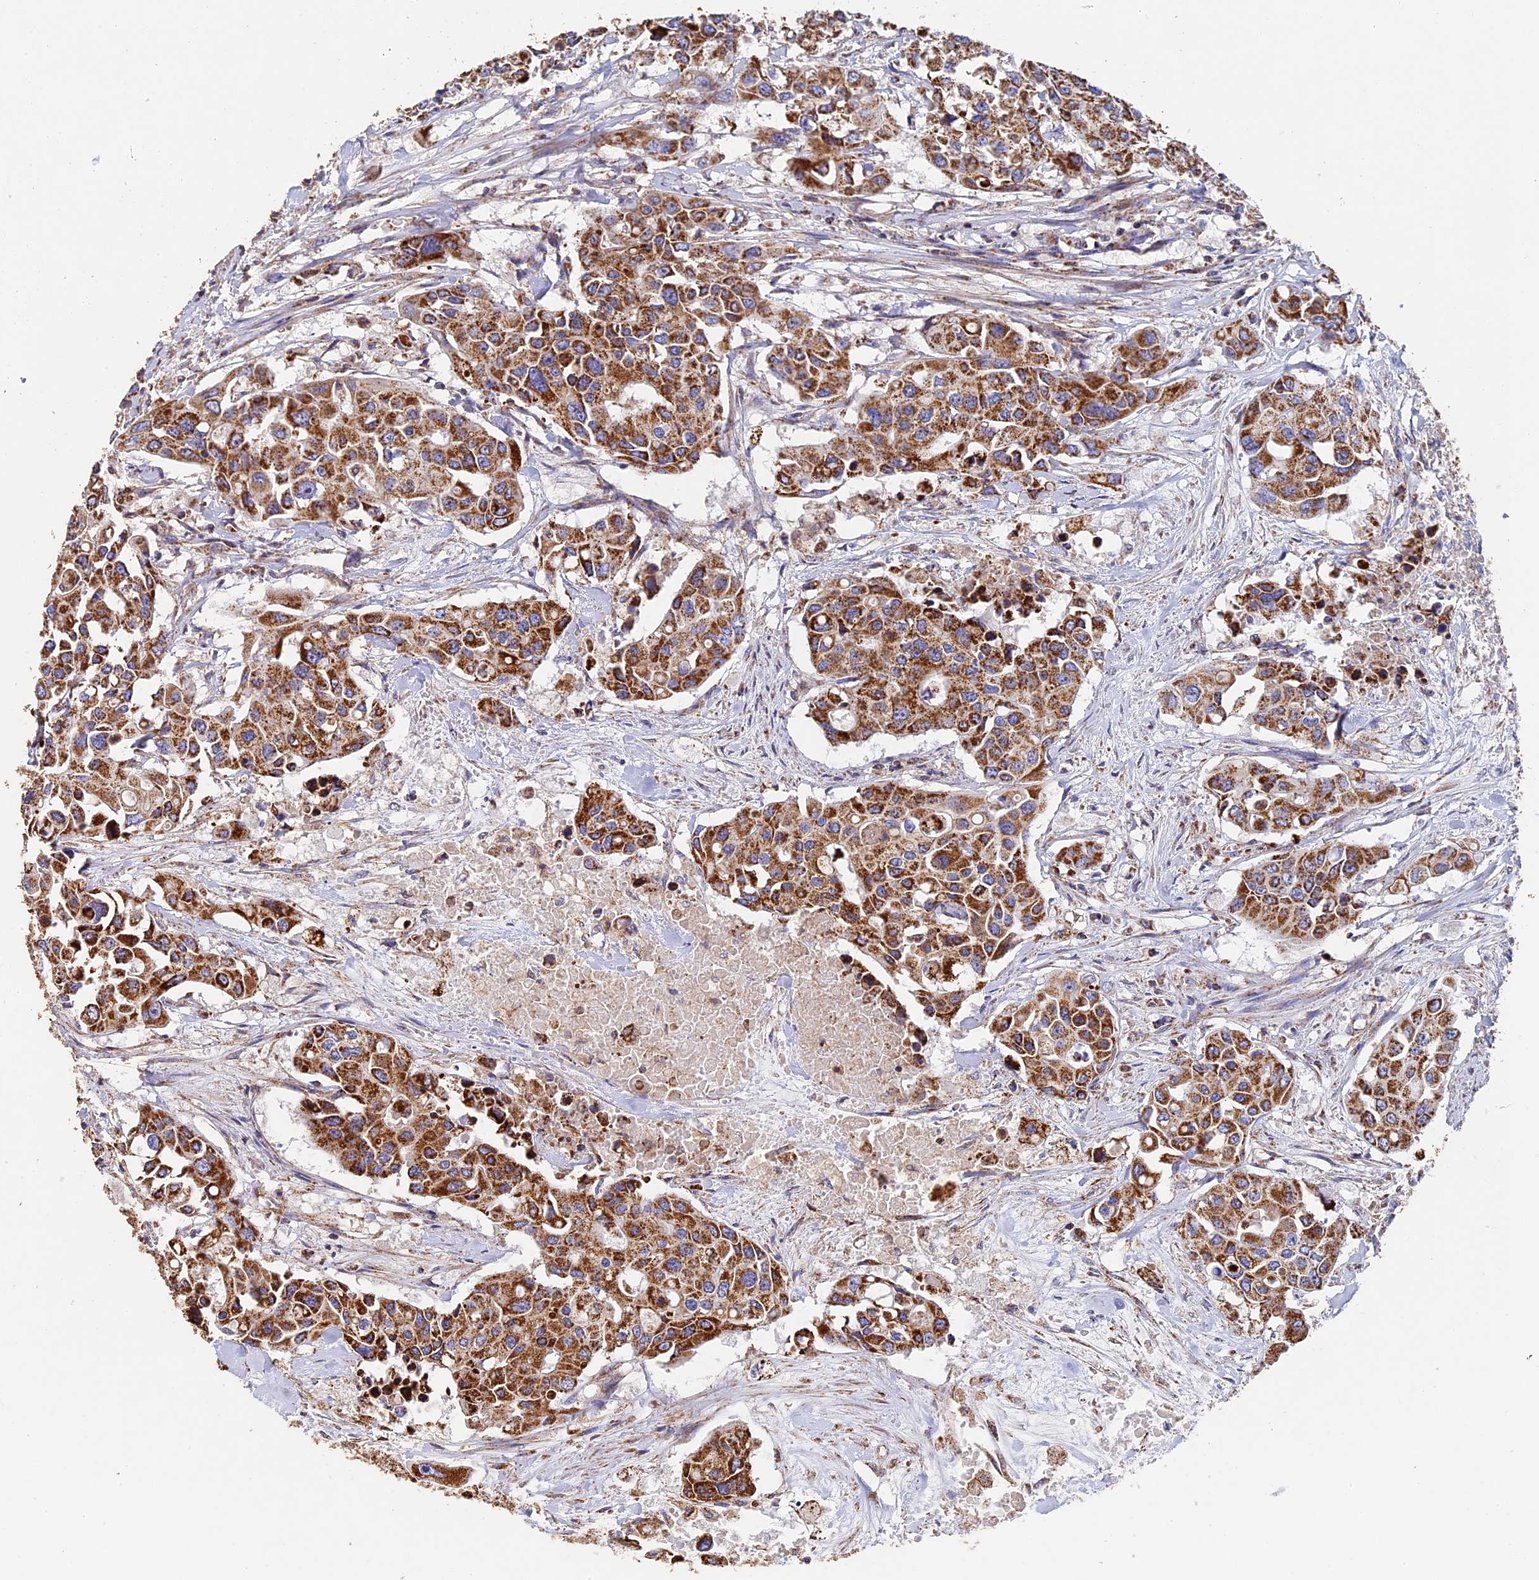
{"staining": {"intensity": "strong", "quantity": ">75%", "location": "cytoplasmic/membranous"}, "tissue": "colorectal cancer", "cell_type": "Tumor cells", "image_type": "cancer", "snomed": [{"axis": "morphology", "description": "Adenocarcinoma, NOS"}, {"axis": "topography", "description": "Colon"}], "caption": "The image exhibits staining of adenocarcinoma (colorectal), revealing strong cytoplasmic/membranous protein positivity (brown color) within tumor cells.", "gene": "ADAT1", "patient": {"sex": "male", "age": 77}}